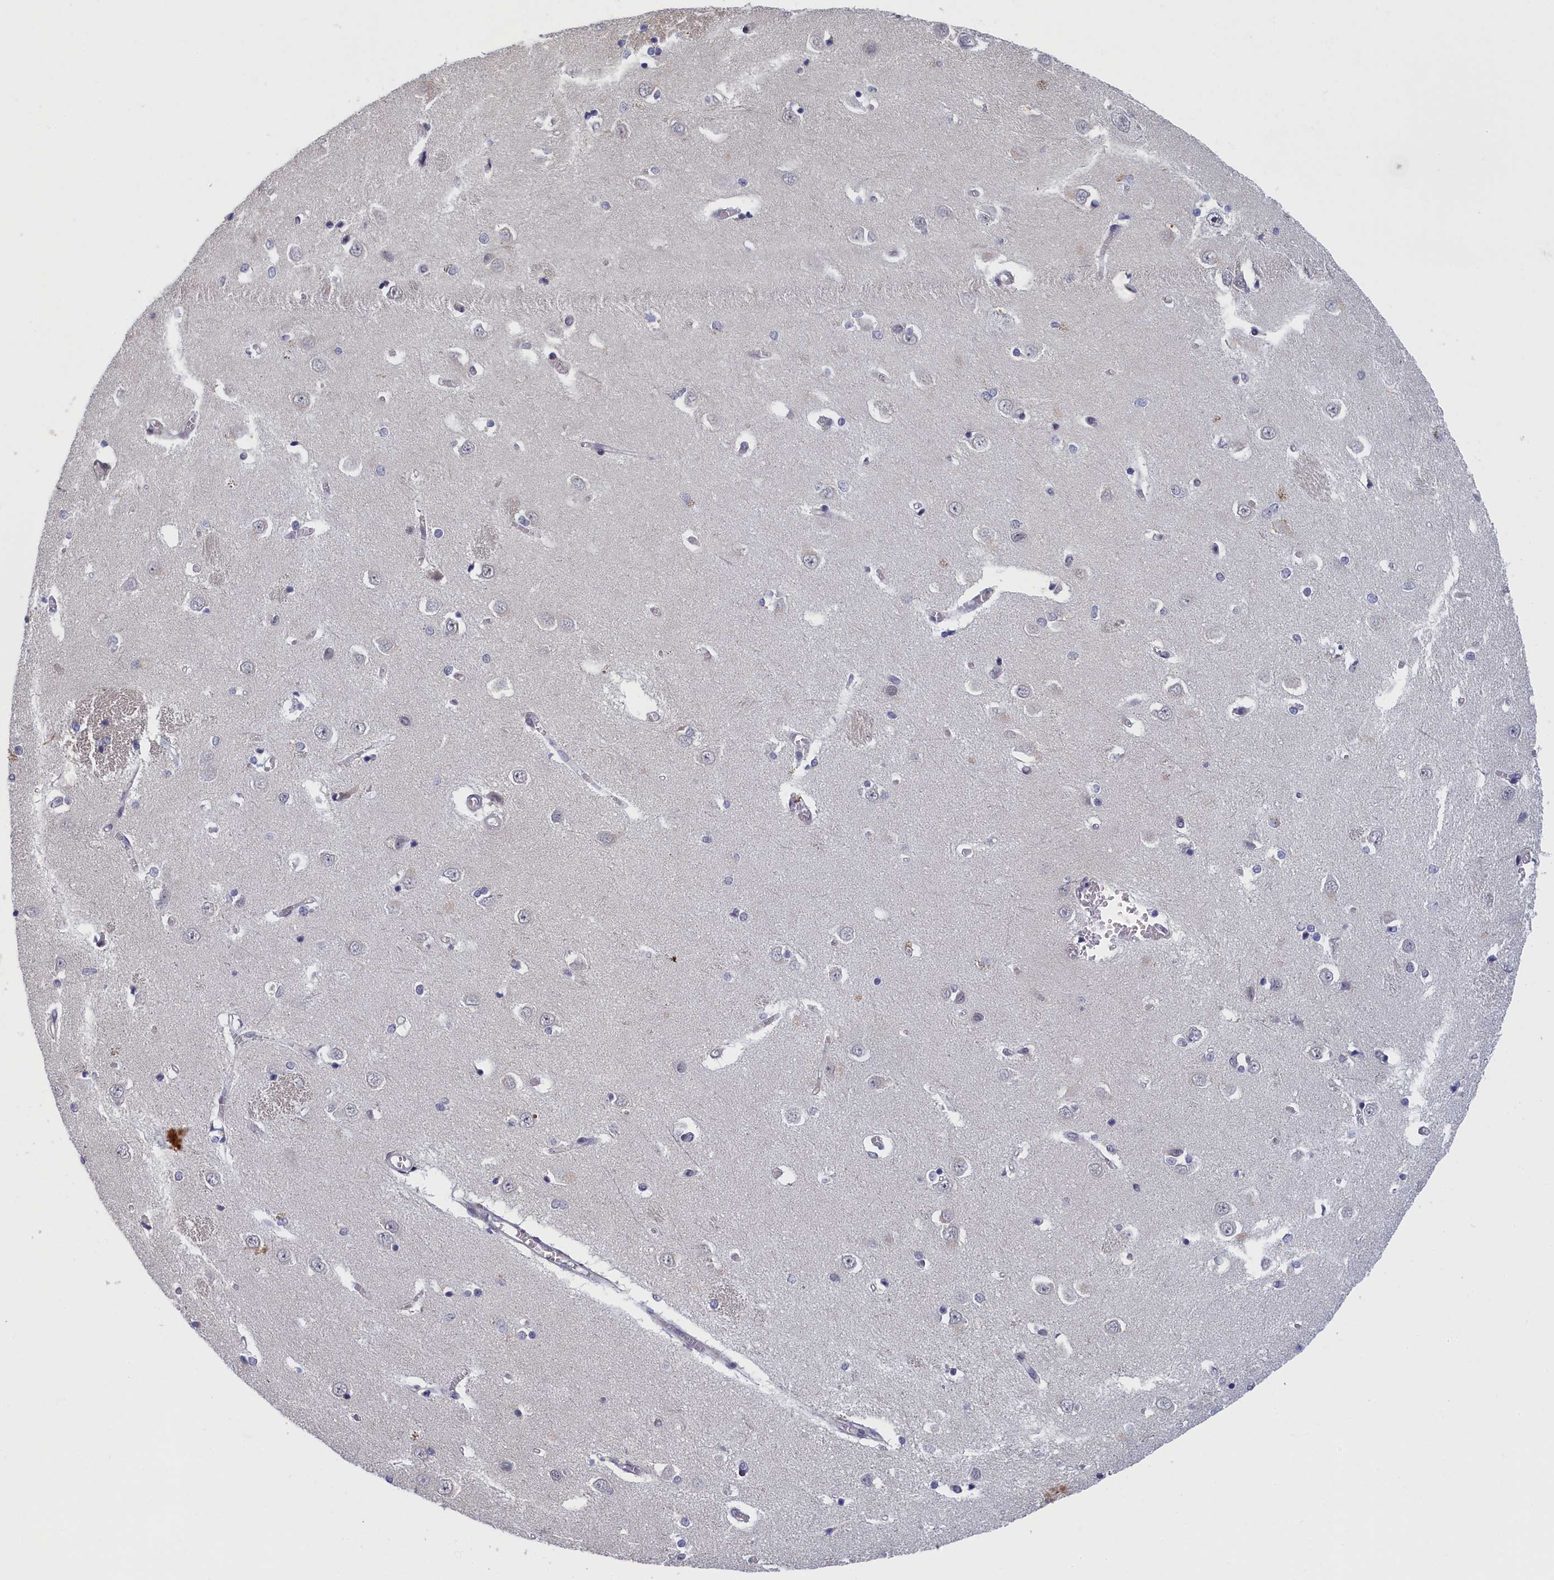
{"staining": {"intensity": "negative", "quantity": "none", "location": "none"}, "tissue": "caudate", "cell_type": "Glial cells", "image_type": "normal", "snomed": [{"axis": "morphology", "description": "Normal tissue, NOS"}, {"axis": "topography", "description": "Lateral ventricle wall"}], "caption": "Immunohistochemical staining of benign caudate reveals no significant positivity in glial cells.", "gene": "DNAJC17", "patient": {"sex": "male", "age": 37}}